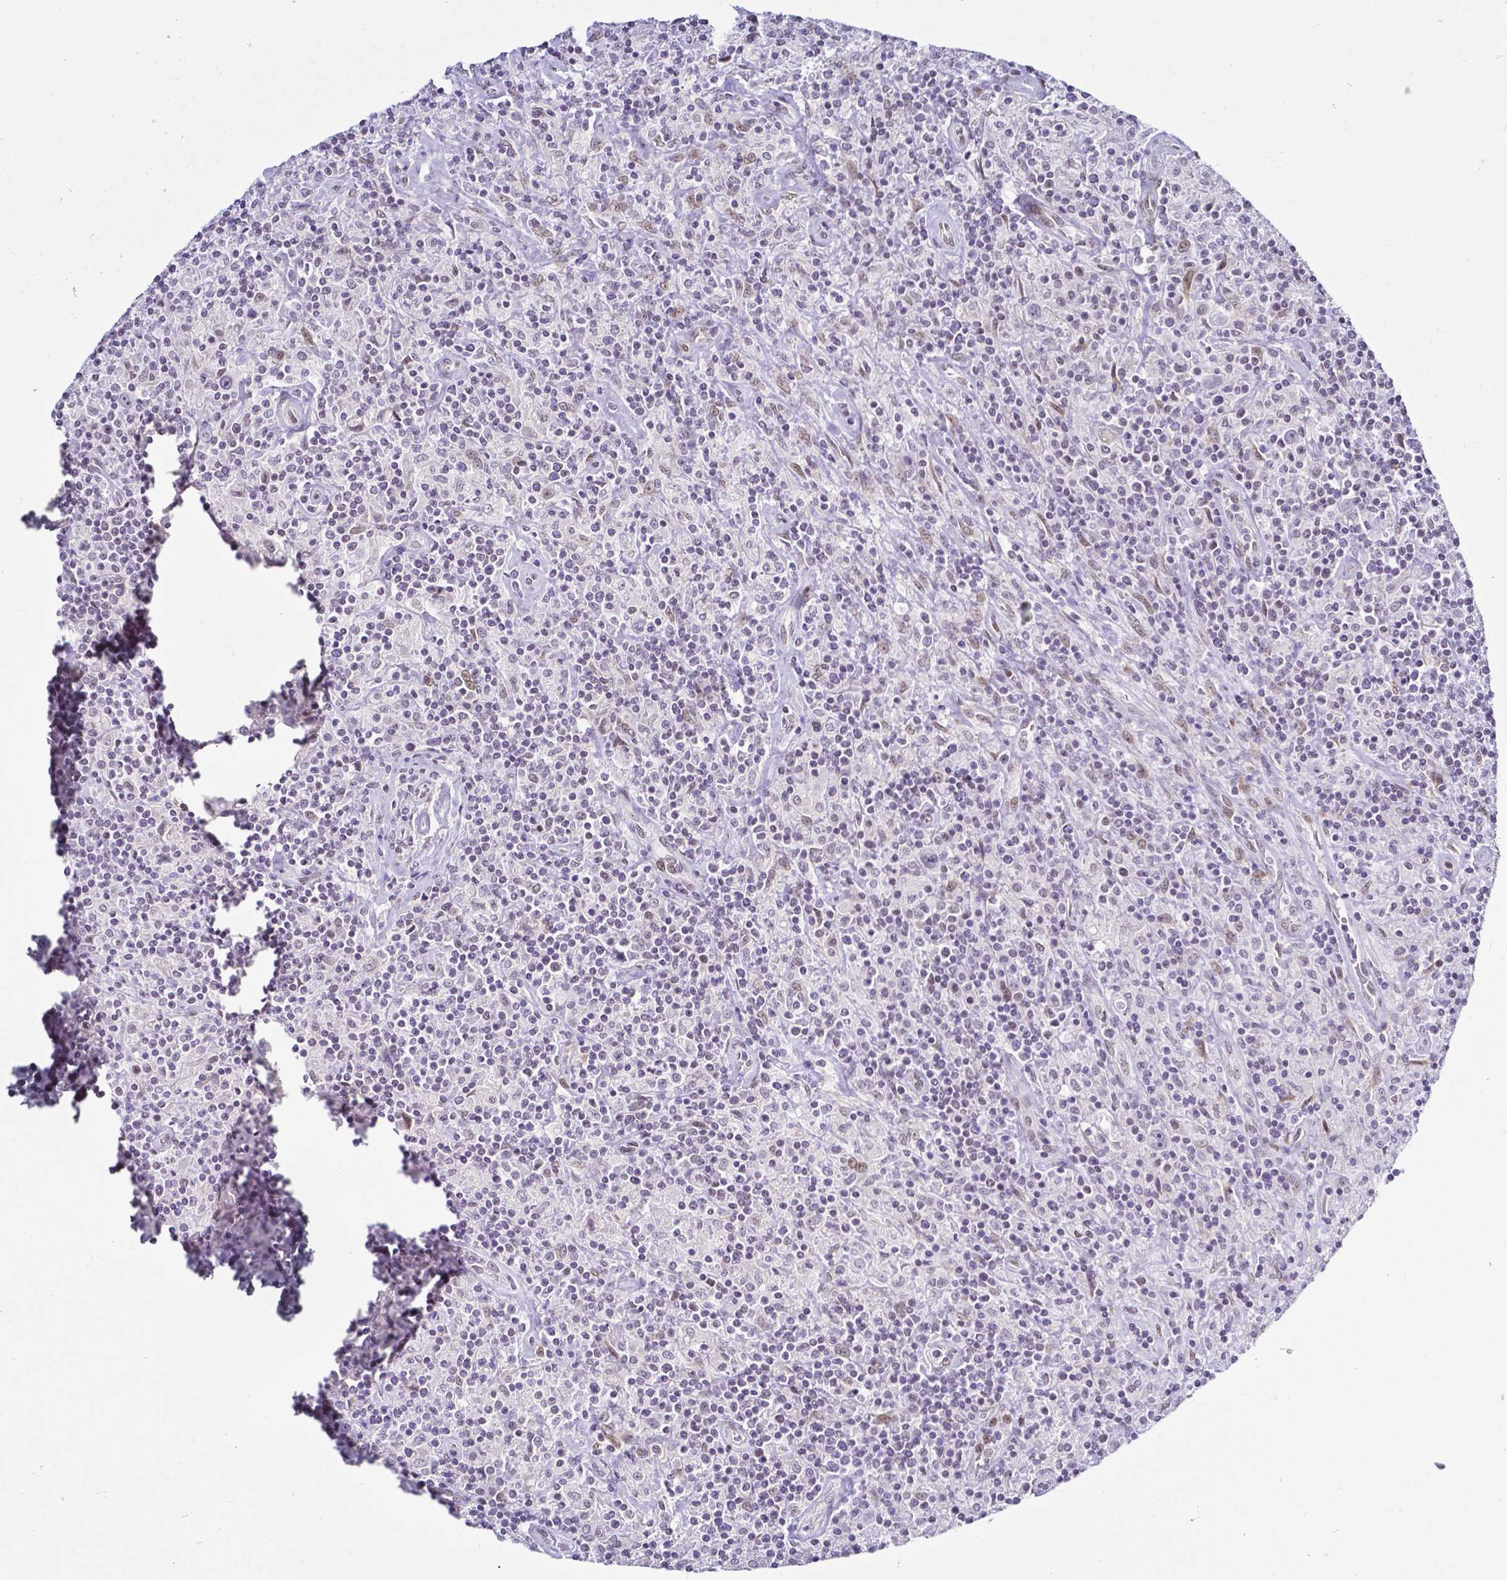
{"staining": {"intensity": "weak", "quantity": "<25%", "location": "nuclear"}, "tissue": "lymphoma", "cell_type": "Tumor cells", "image_type": "cancer", "snomed": [{"axis": "morphology", "description": "Hodgkin's disease, NOS"}, {"axis": "topography", "description": "Lymph node"}], "caption": "Tumor cells show no significant protein positivity in lymphoma.", "gene": "FAM83G", "patient": {"sex": "male", "age": 70}}